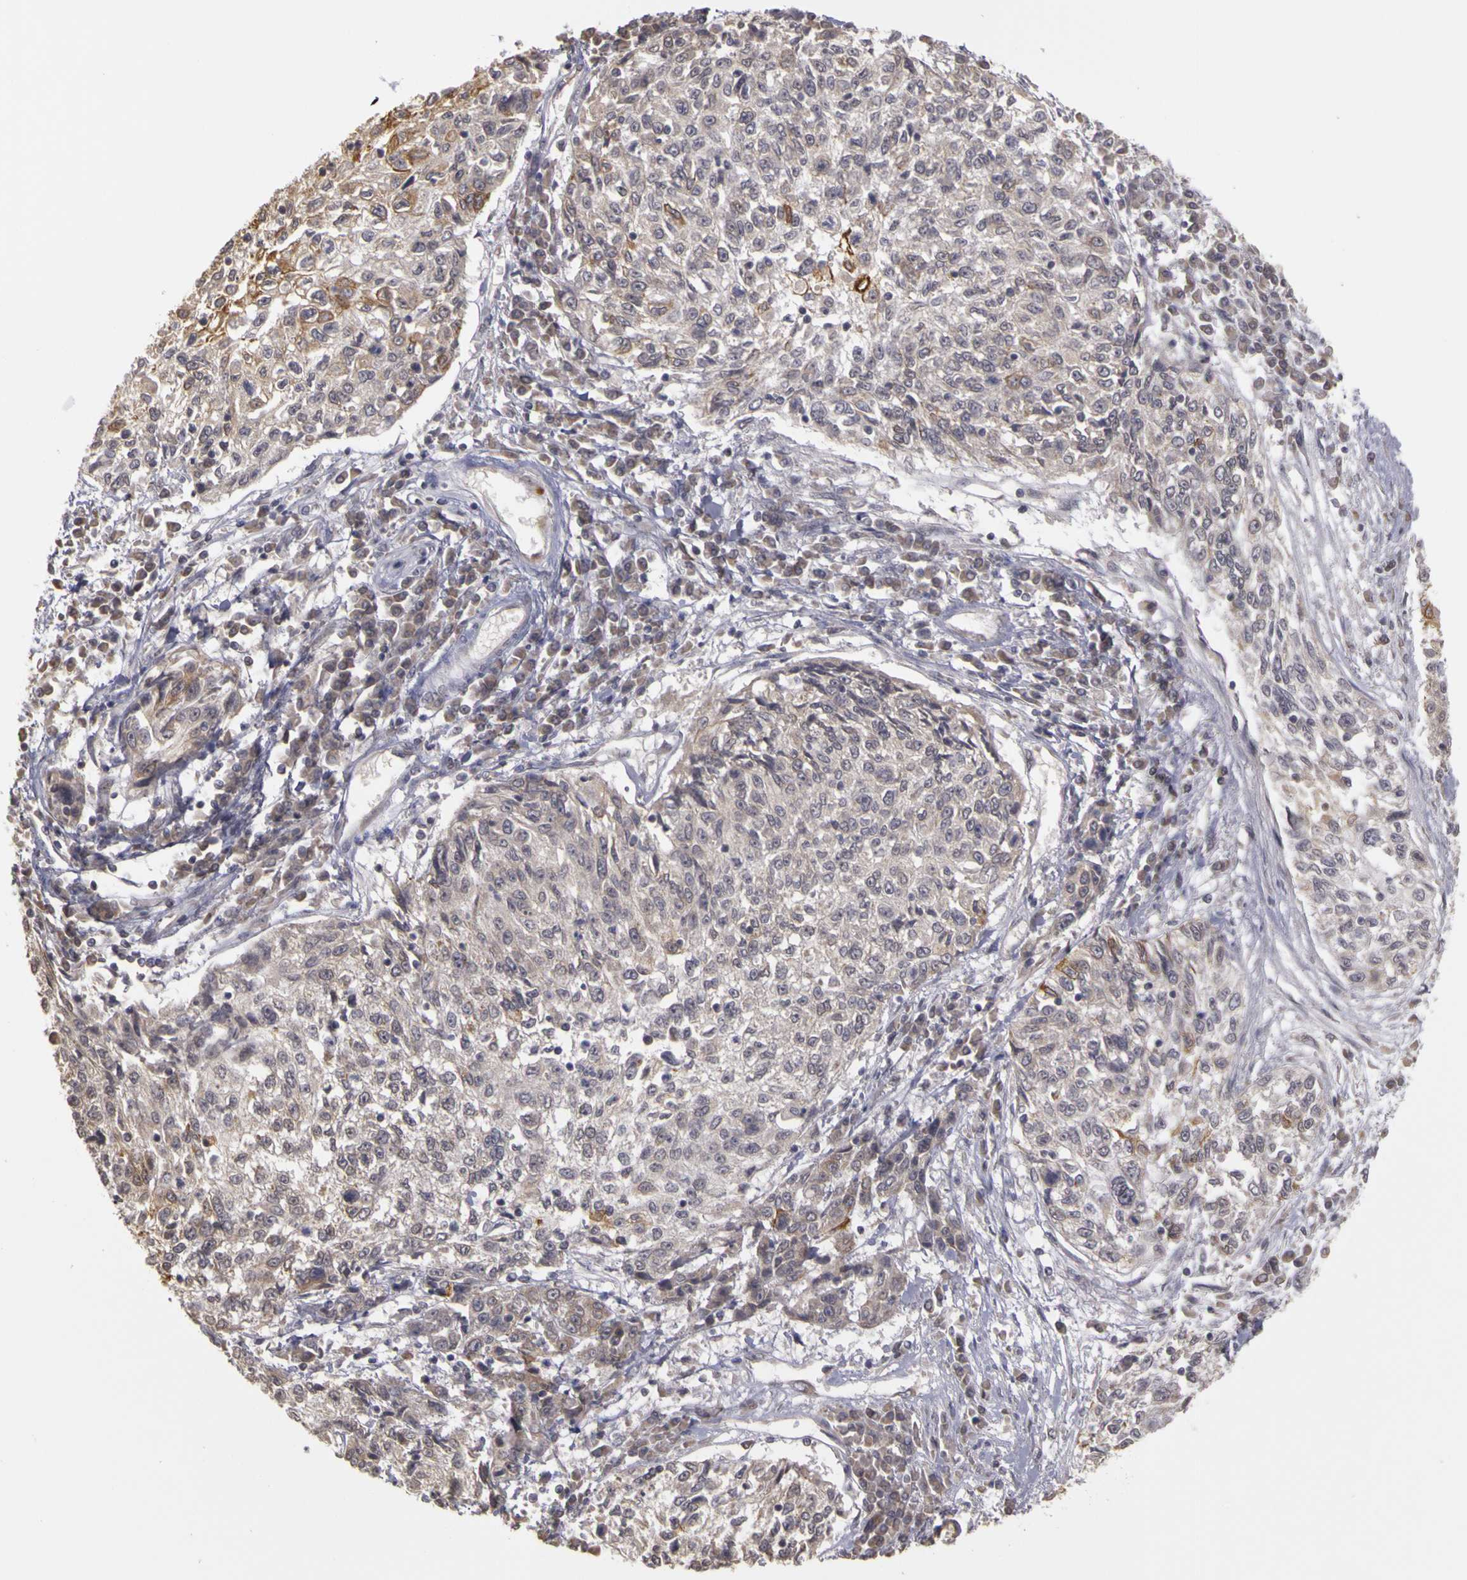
{"staining": {"intensity": "weak", "quantity": "<25%", "location": "cytoplasmic/membranous"}, "tissue": "cervical cancer", "cell_type": "Tumor cells", "image_type": "cancer", "snomed": [{"axis": "morphology", "description": "Squamous cell carcinoma, NOS"}, {"axis": "topography", "description": "Cervix"}], "caption": "Tumor cells show no significant expression in squamous cell carcinoma (cervical).", "gene": "FRMD7", "patient": {"sex": "female", "age": 57}}